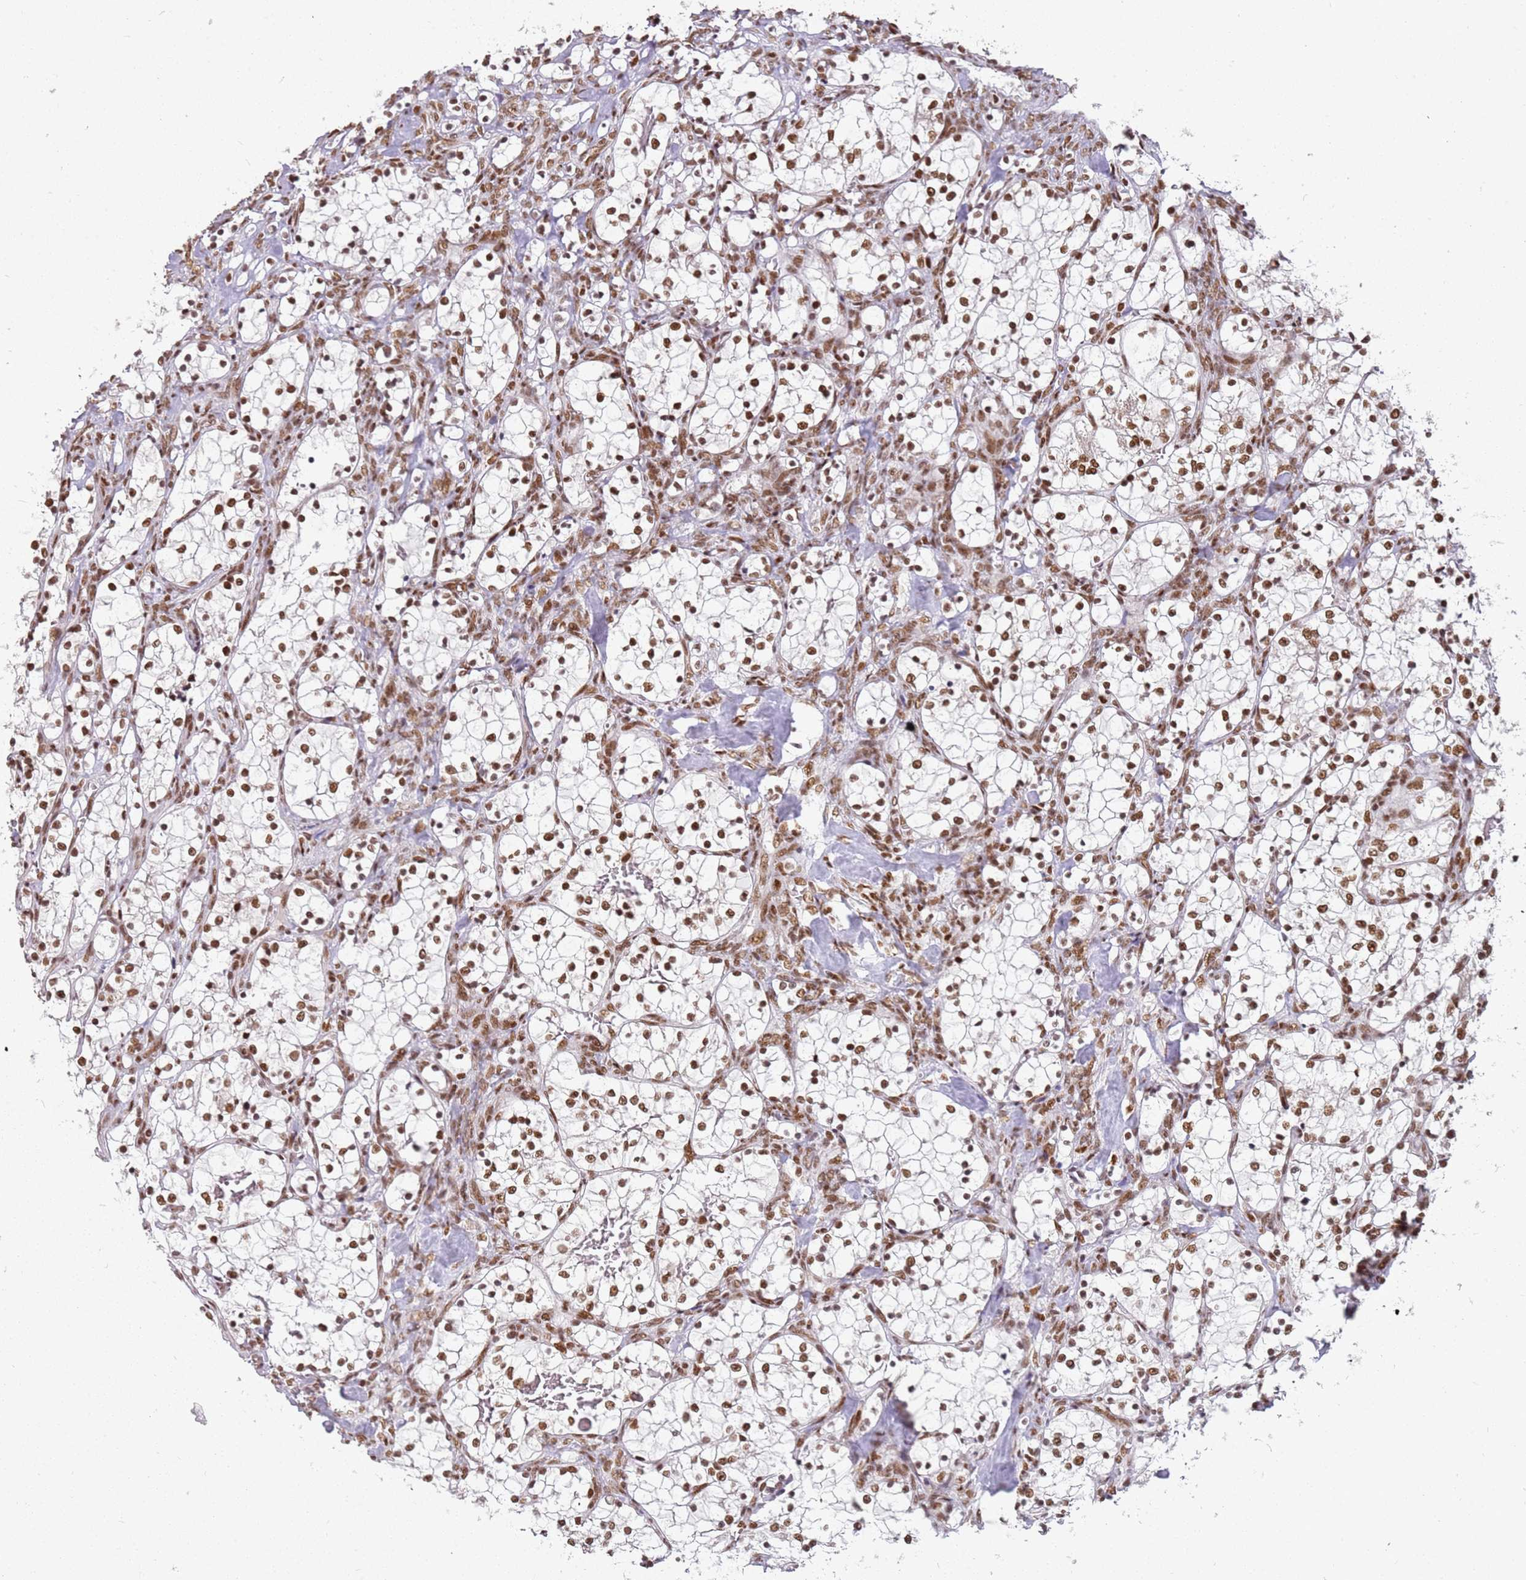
{"staining": {"intensity": "moderate", "quantity": ">75%", "location": "nuclear"}, "tissue": "renal cancer", "cell_type": "Tumor cells", "image_type": "cancer", "snomed": [{"axis": "morphology", "description": "Adenocarcinoma, NOS"}, {"axis": "topography", "description": "Kidney"}], "caption": "This is a photomicrograph of IHC staining of renal cancer, which shows moderate staining in the nuclear of tumor cells.", "gene": "TENT4A", "patient": {"sex": "female", "age": 69}}